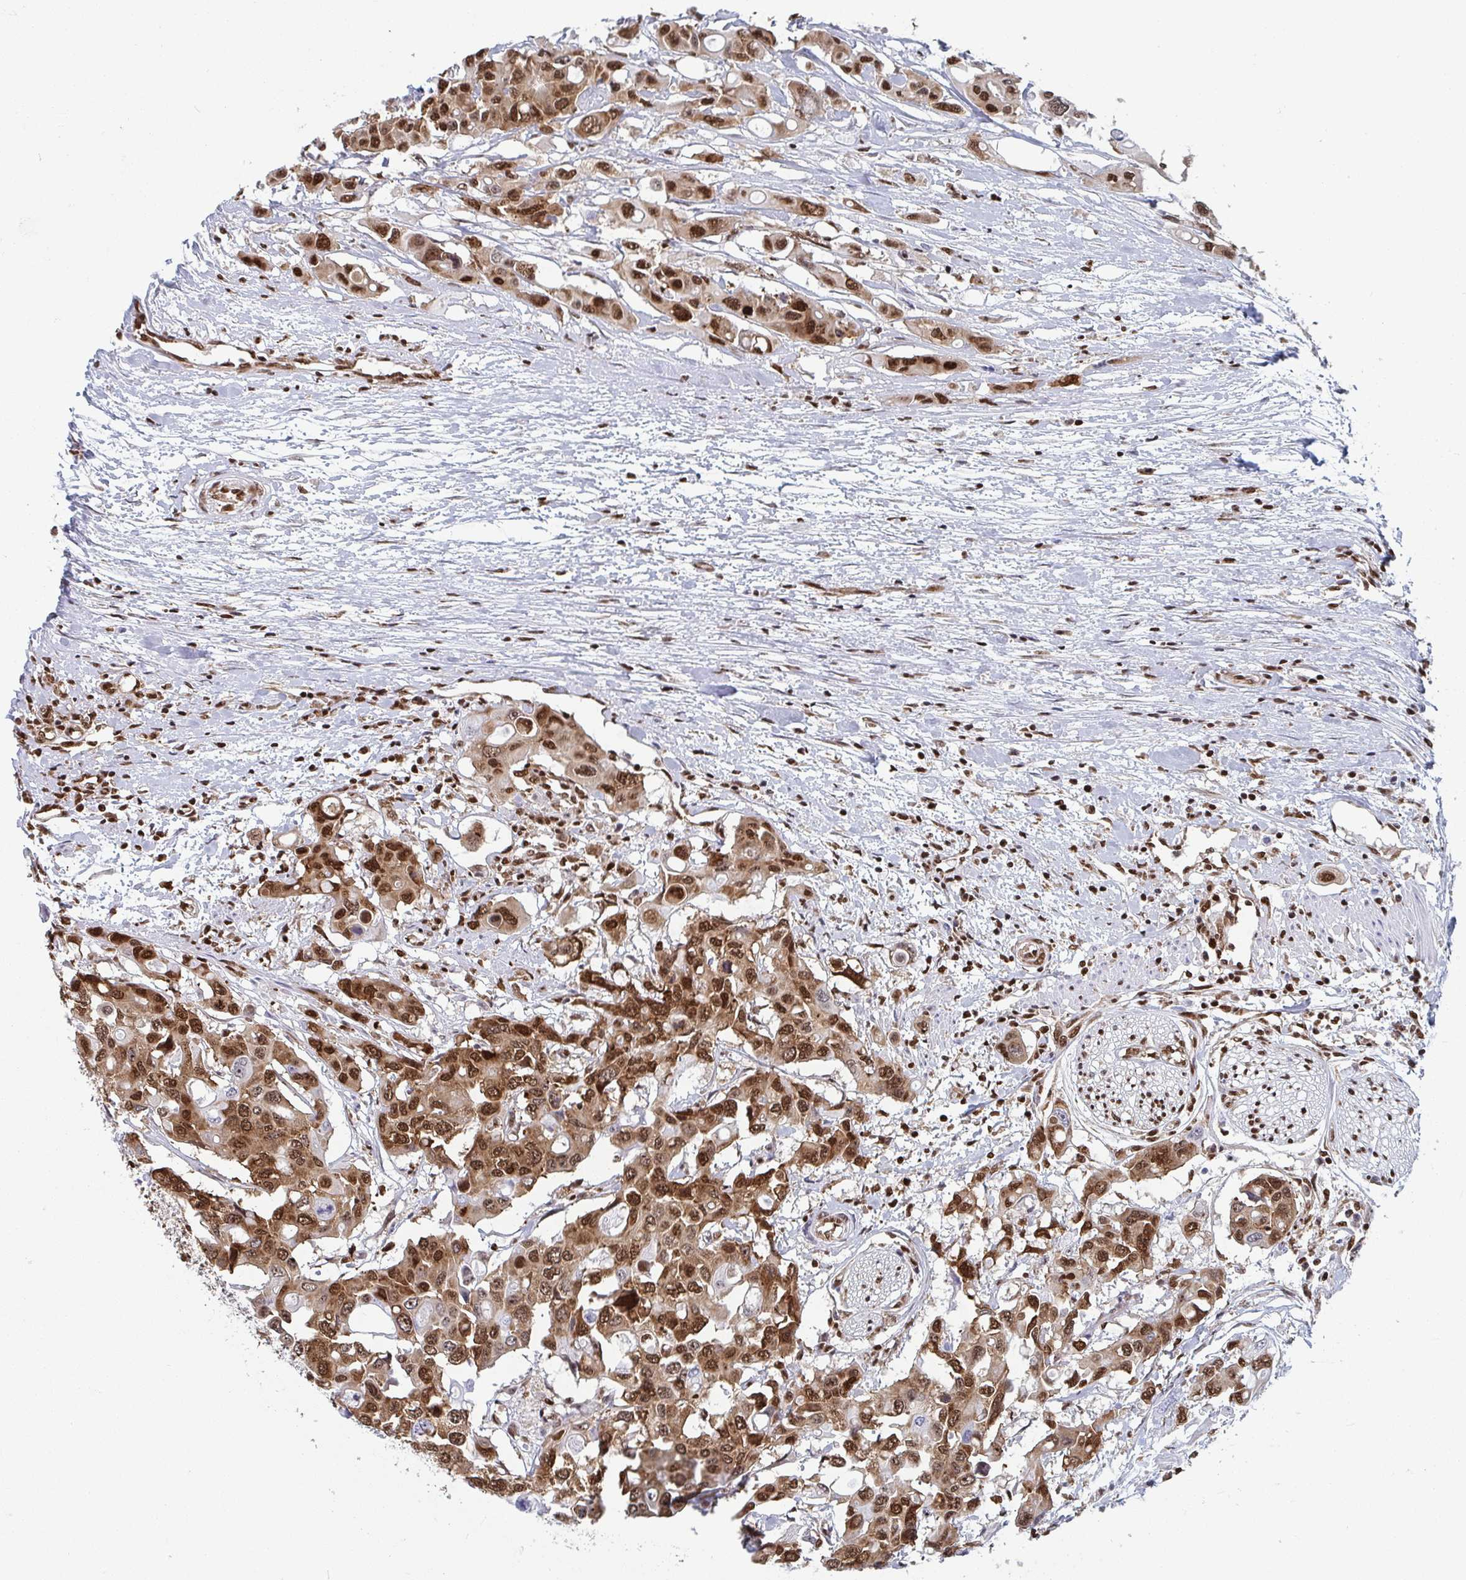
{"staining": {"intensity": "strong", "quantity": ">75%", "location": "cytoplasmic/membranous,nuclear"}, "tissue": "colorectal cancer", "cell_type": "Tumor cells", "image_type": "cancer", "snomed": [{"axis": "morphology", "description": "Adenocarcinoma, NOS"}, {"axis": "topography", "description": "Colon"}], "caption": "Immunohistochemical staining of human colorectal cancer displays high levels of strong cytoplasmic/membranous and nuclear protein staining in approximately >75% of tumor cells. The staining was performed using DAB (3,3'-diaminobenzidine) to visualize the protein expression in brown, while the nuclei were stained in blue with hematoxylin (Magnification: 20x).", "gene": "GAR1", "patient": {"sex": "male", "age": 77}}